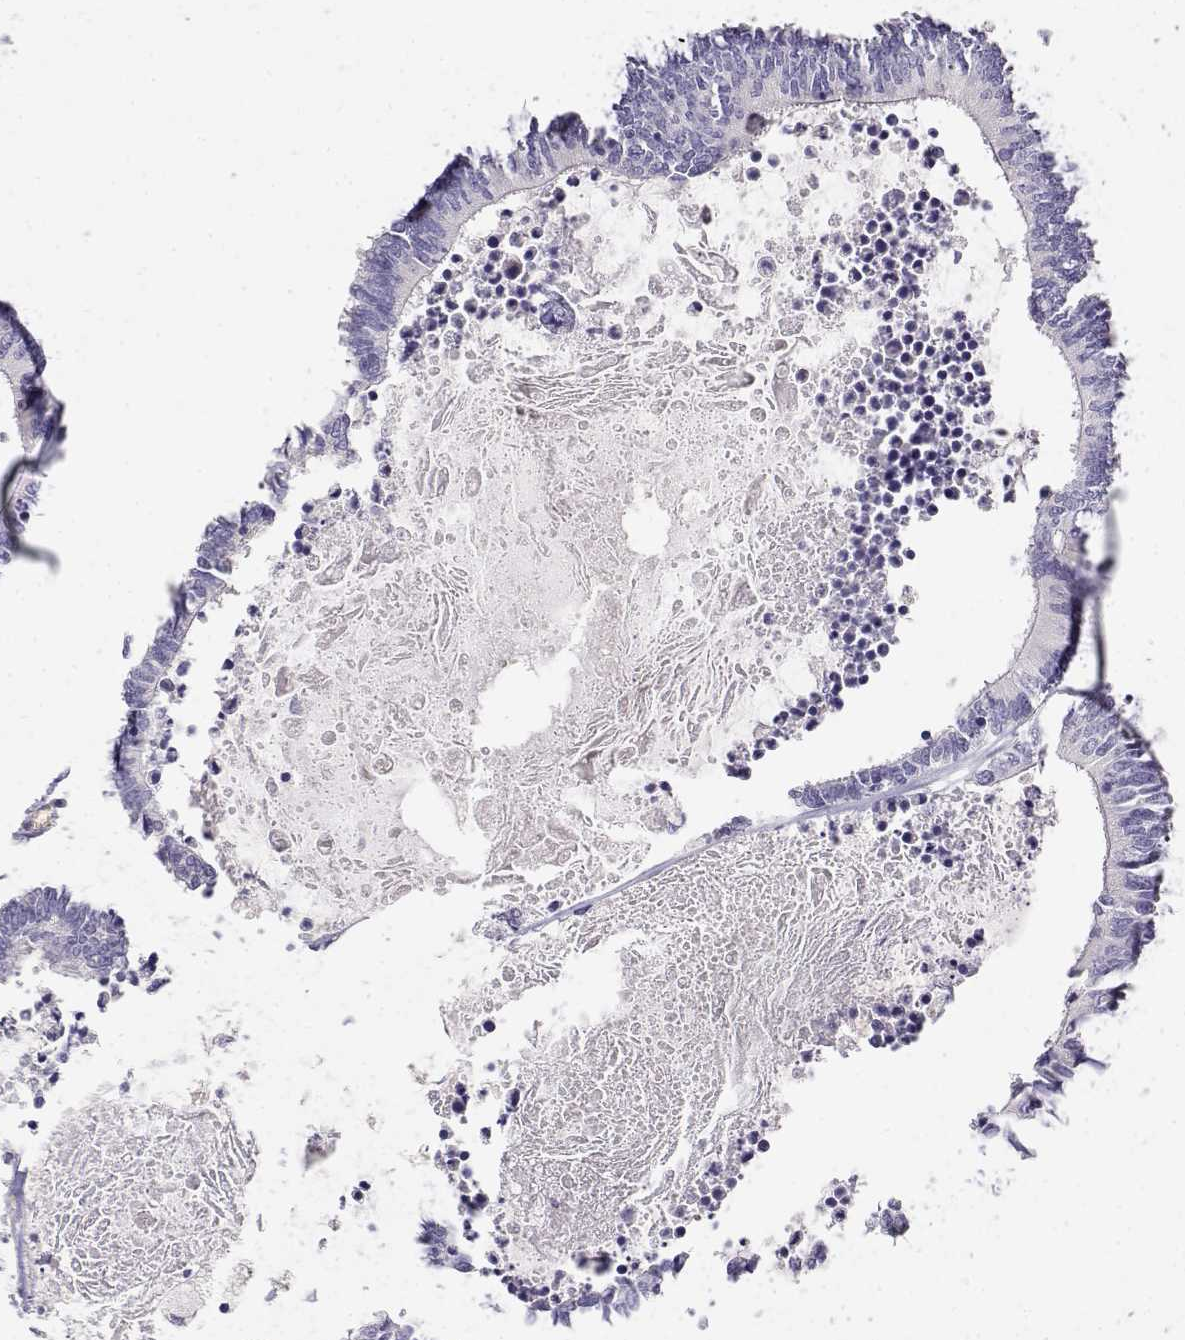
{"staining": {"intensity": "negative", "quantity": "none", "location": "none"}, "tissue": "colorectal cancer", "cell_type": "Tumor cells", "image_type": "cancer", "snomed": [{"axis": "morphology", "description": "Adenocarcinoma, NOS"}, {"axis": "topography", "description": "Colon"}, {"axis": "topography", "description": "Rectum"}], "caption": "Tumor cells are negative for protein expression in human adenocarcinoma (colorectal).", "gene": "GPR174", "patient": {"sex": "male", "age": 57}}